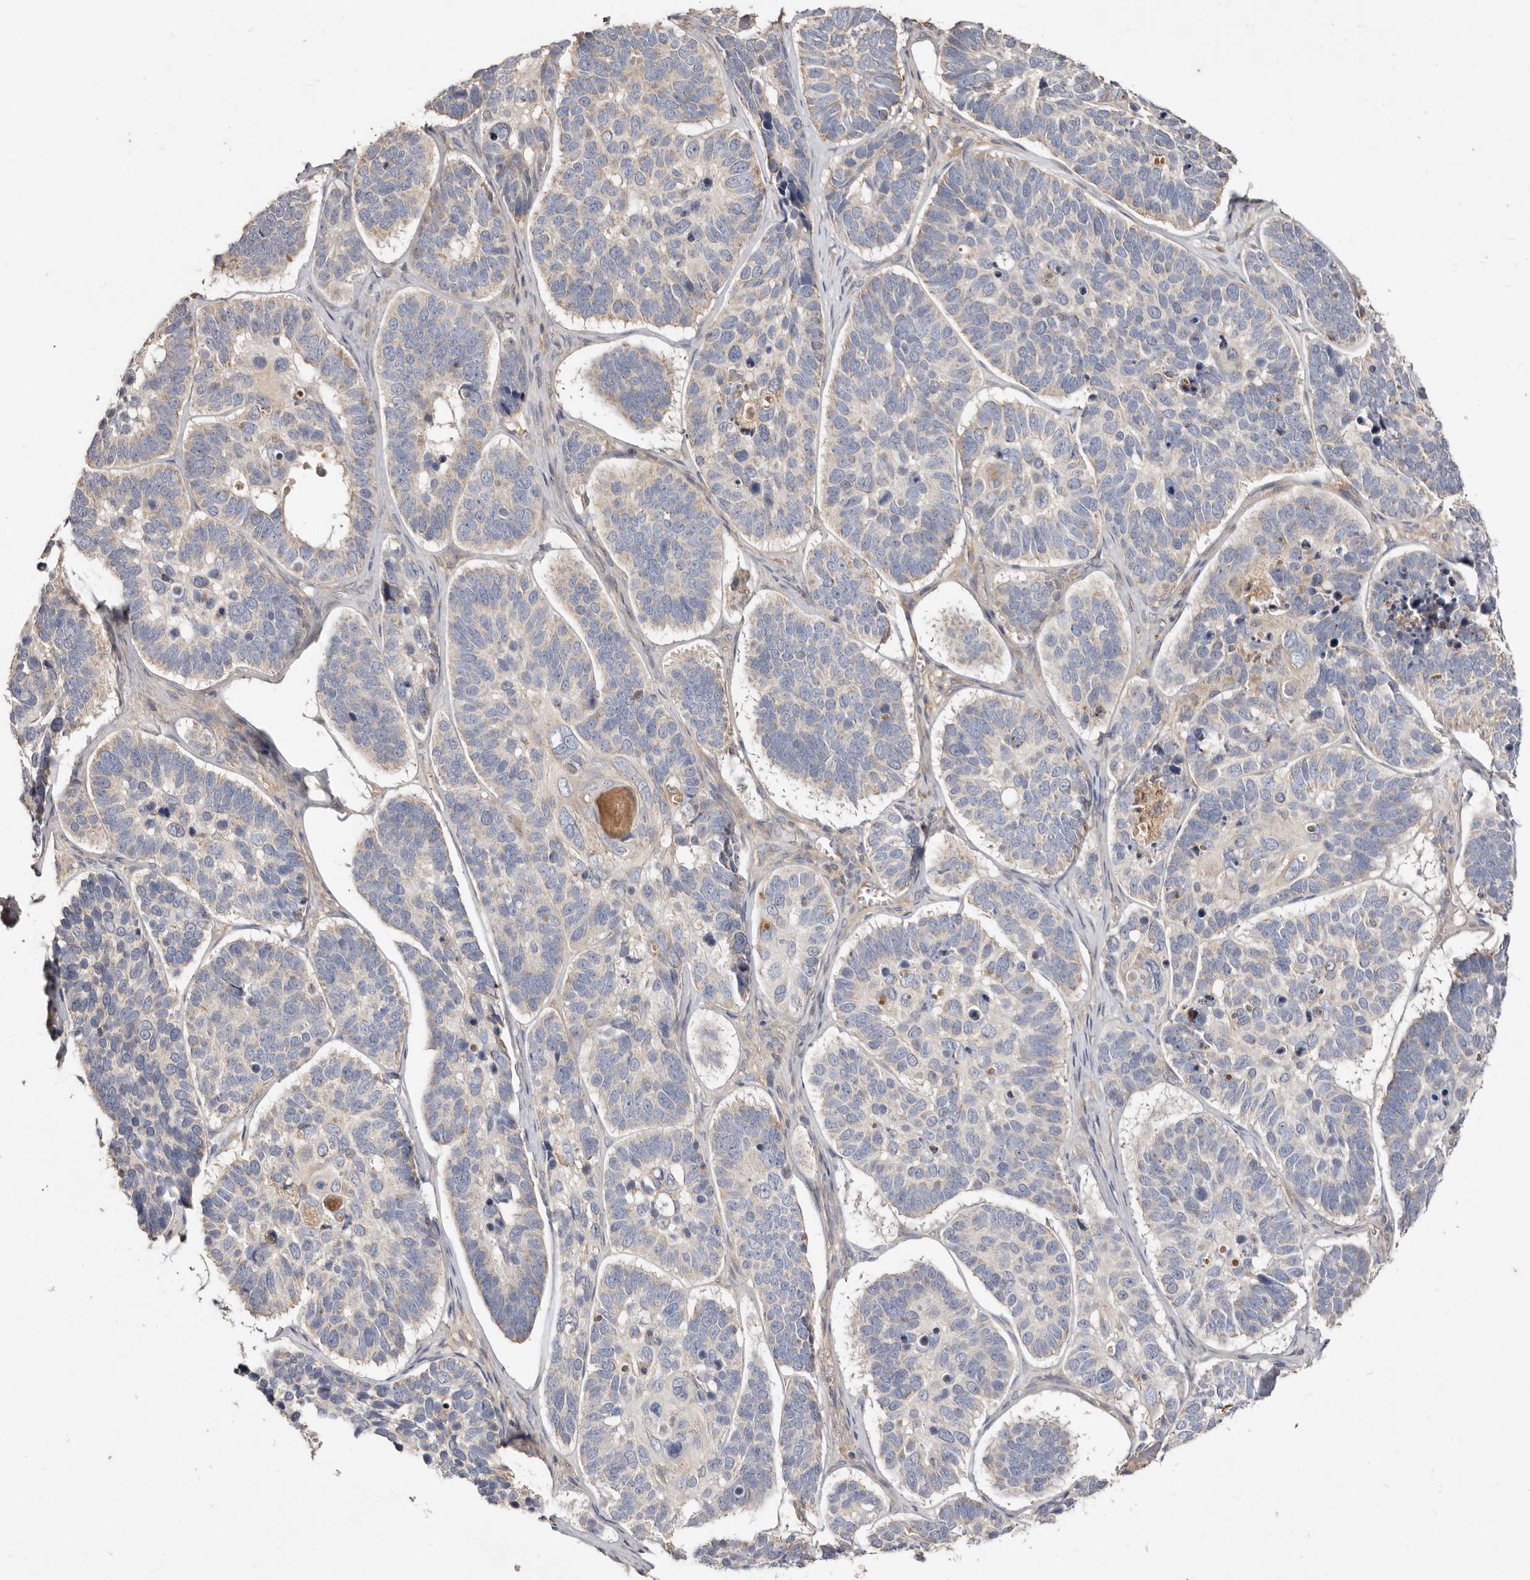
{"staining": {"intensity": "negative", "quantity": "none", "location": "none"}, "tissue": "skin cancer", "cell_type": "Tumor cells", "image_type": "cancer", "snomed": [{"axis": "morphology", "description": "Basal cell carcinoma"}, {"axis": "topography", "description": "Skin"}], "caption": "The histopathology image displays no staining of tumor cells in skin cancer.", "gene": "LRRC25", "patient": {"sex": "male", "age": 62}}